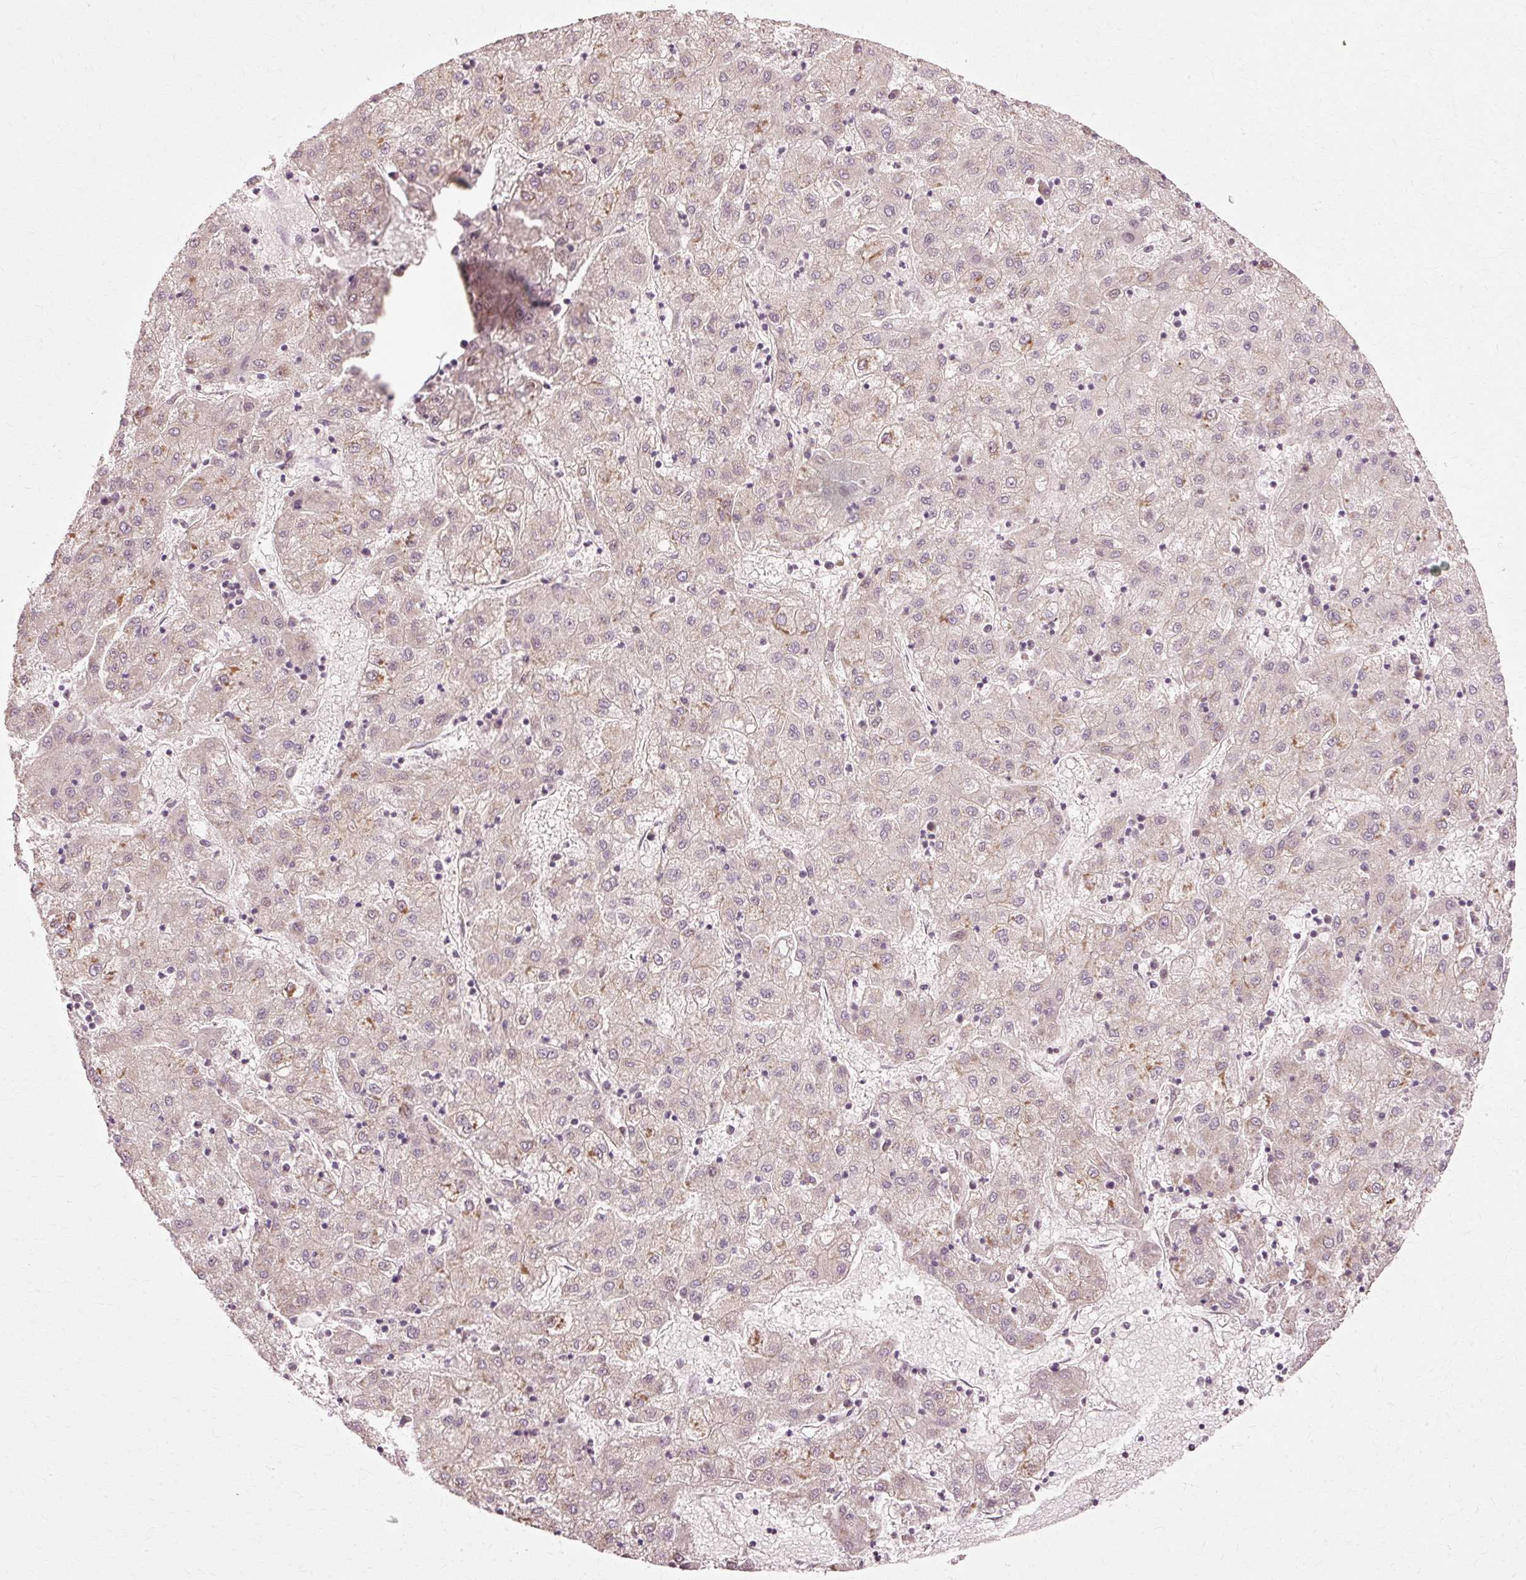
{"staining": {"intensity": "weak", "quantity": "<25%", "location": "cytoplasmic/membranous"}, "tissue": "liver cancer", "cell_type": "Tumor cells", "image_type": "cancer", "snomed": [{"axis": "morphology", "description": "Carcinoma, Hepatocellular, NOS"}, {"axis": "topography", "description": "Liver"}], "caption": "Immunohistochemical staining of human liver cancer reveals no significant staining in tumor cells.", "gene": "RGPD5", "patient": {"sex": "male", "age": 72}}